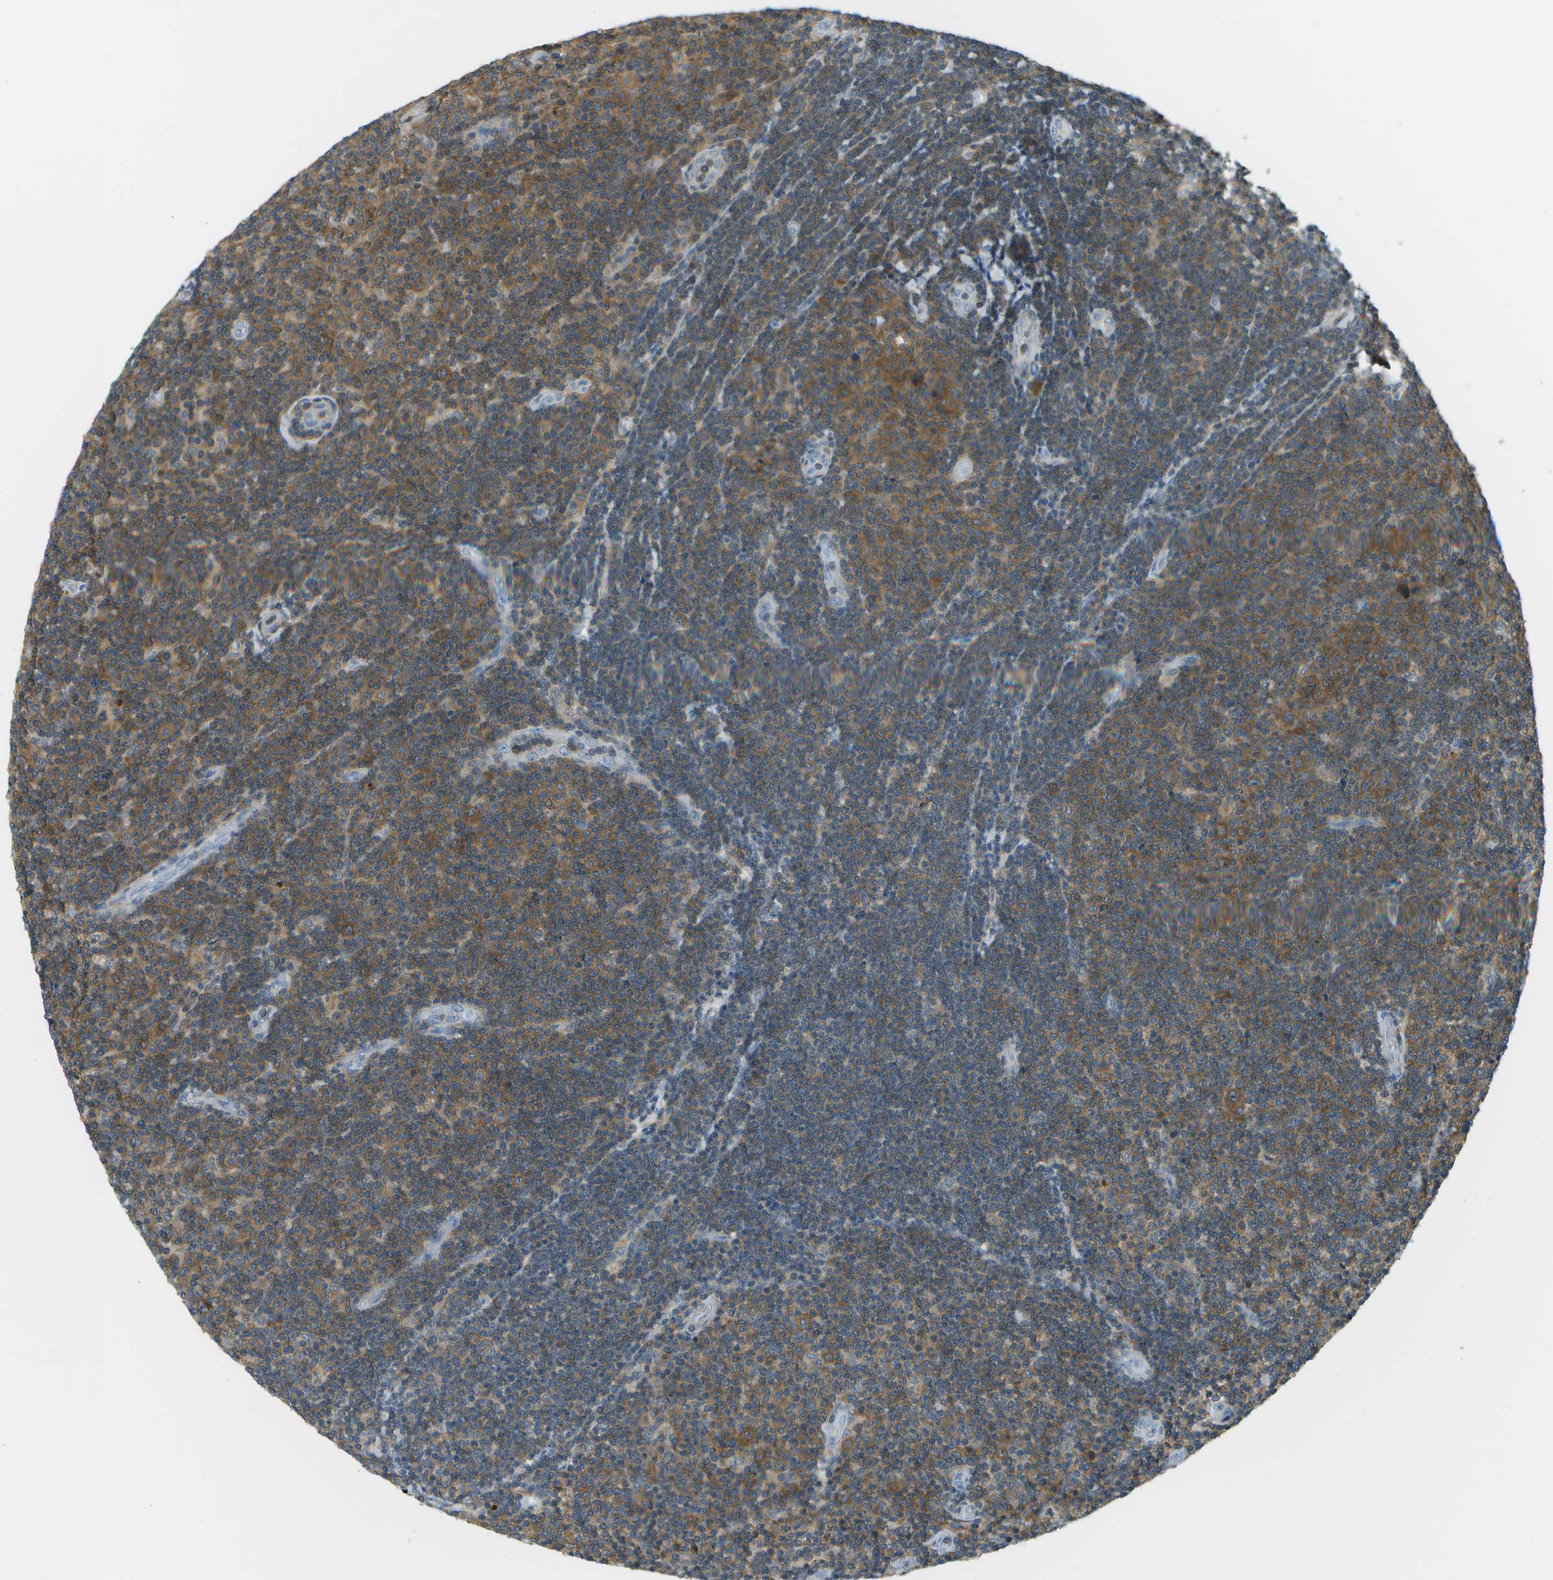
{"staining": {"intensity": "moderate", "quantity": ">75%", "location": "cytoplasmic/membranous"}, "tissue": "lymphoma", "cell_type": "Tumor cells", "image_type": "cancer", "snomed": [{"axis": "morphology", "description": "Malignant lymphoma, non-Hodgkin's type, Low grade"}, {"axis": "topography", "description": "Lymph node"}], "caption": "Human lymphoma stained with a protein marker displays moderate staining in tumor cells.", "gene": "CDH23", "patient": {"sex": "male", "age": 83}}